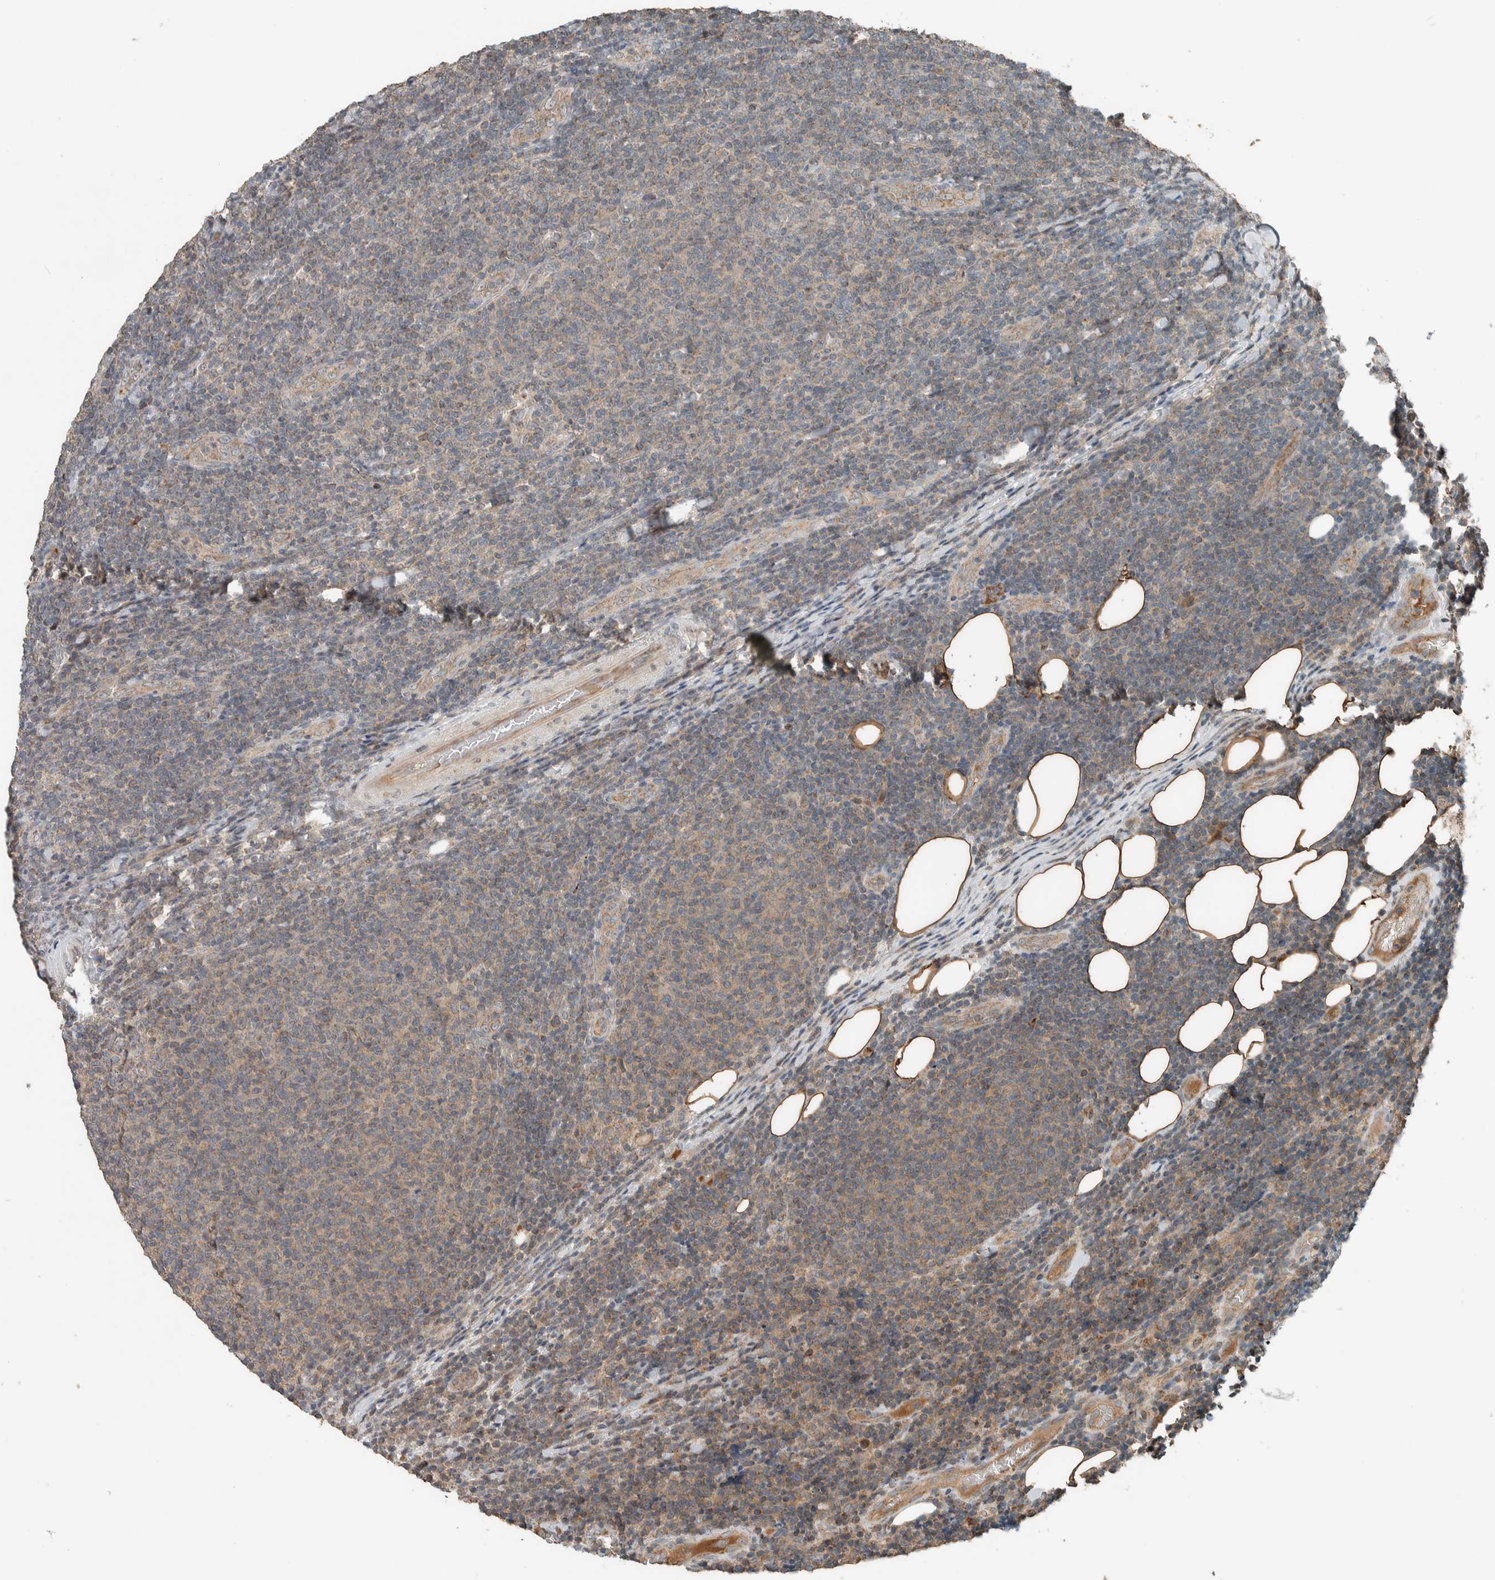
{"staining": {"intensity": "weak", "quantity": "25%-75%", "location": "cytoplasmic/membranous"}, "tissue": "lymphoma", "cell_type": "Tumor cells", "image_type": "cancer", "snomed": [{"axis": "morphology", "description": "Malignant lymphoma, non-Hodgkin's type, Low grade"}, {"axis": "topography", "description": "Lymph node"}], "caption": "The photomicrograph displays immunohistochemical staining of lymphoma. There is weak cytoplasmic/membranous staining is identified in about 25%-75% of tumor cells.", "gene": "NBR1", "patient": {"sex": "male", "age": 66}}